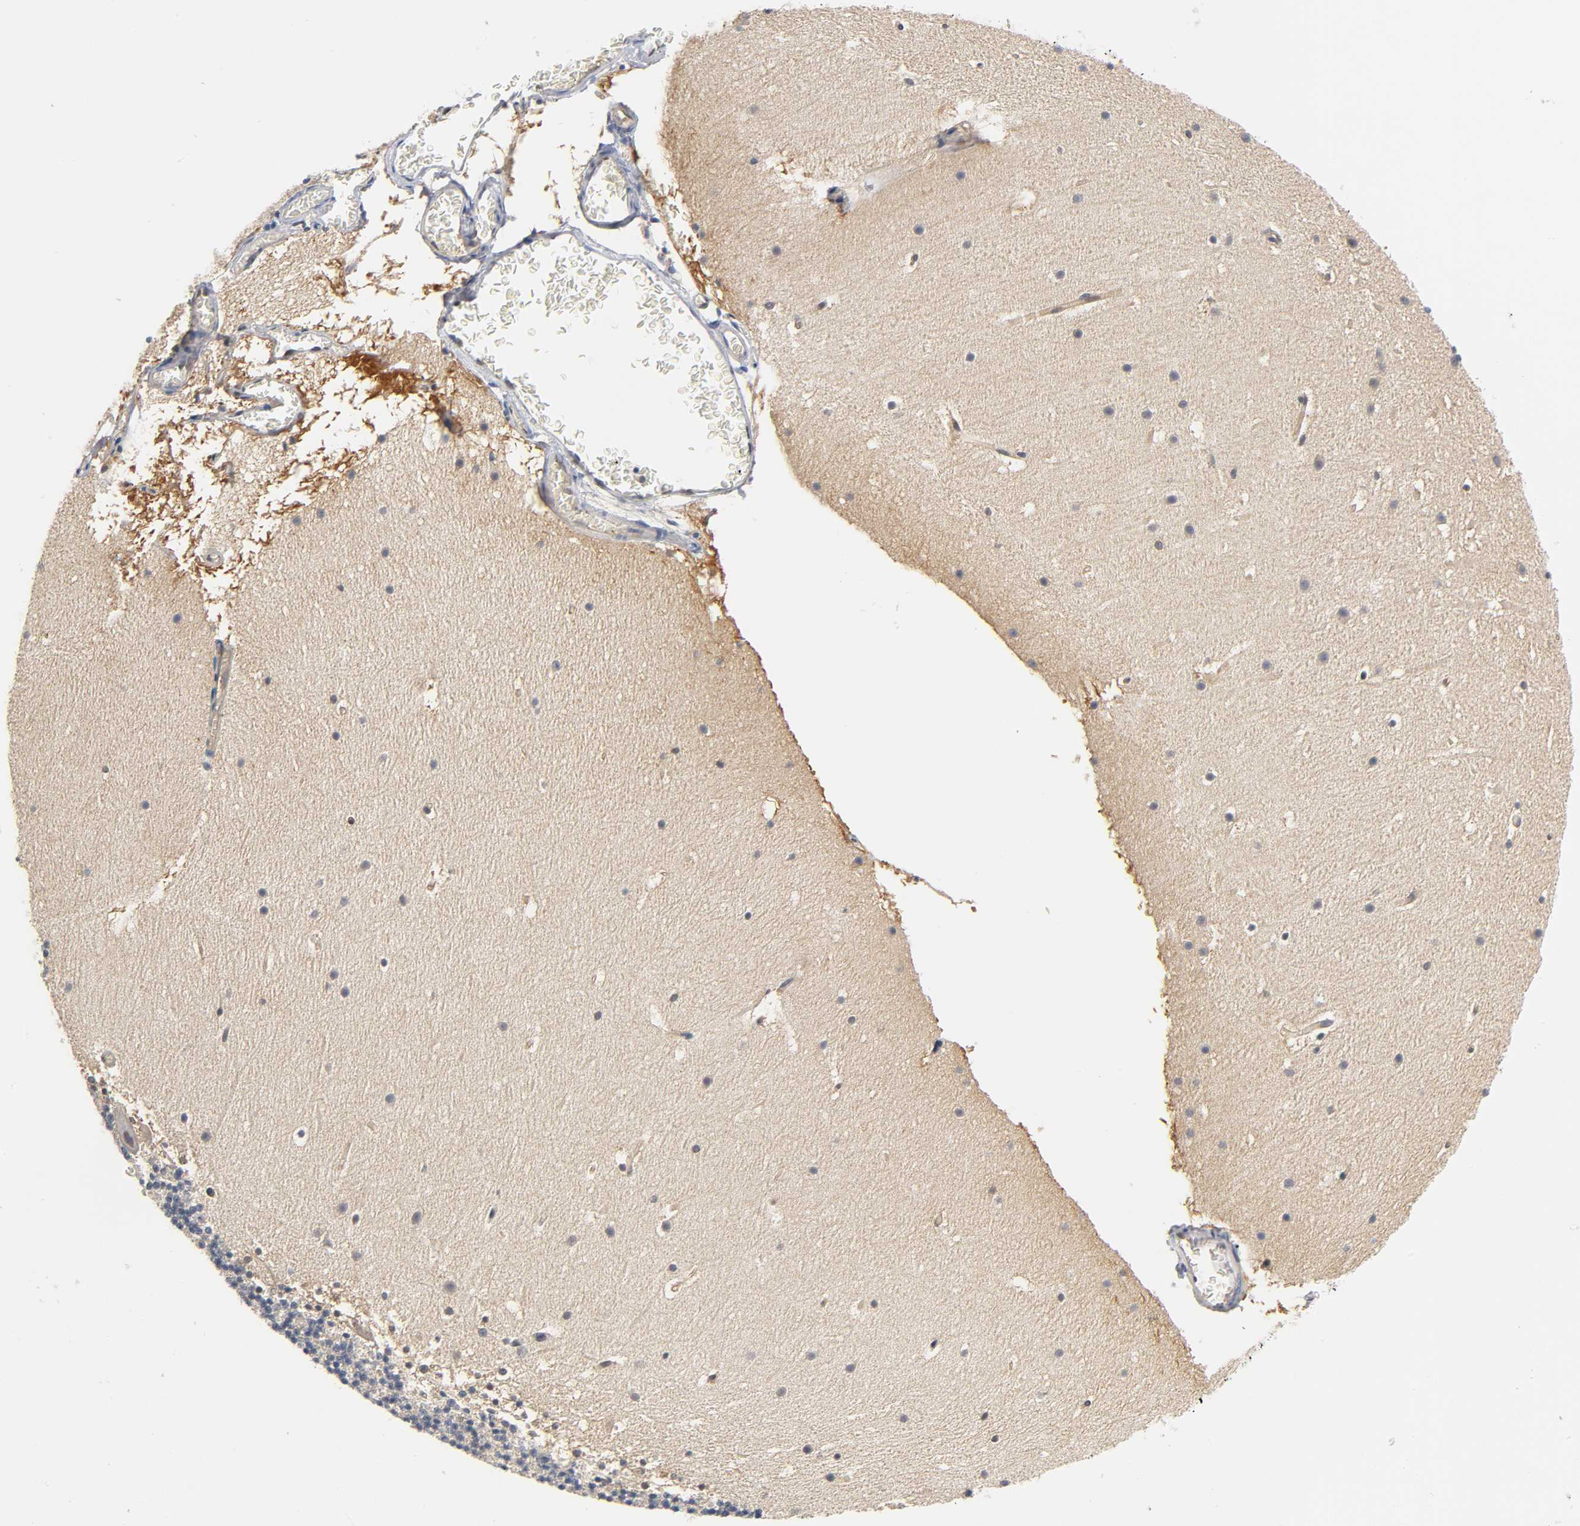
{"staining": {"intensity": "negative", "quantity": "none", "location": "none"}, "tissue": "cerebellum", "cell_type": "Cells in granular layer", "image_type": "normal", "snomed": [{"axis": "morphology", "description": "Normal tissue, NOS"}, {"axis": "topography", "description": "Cerebellum"}], "caption": "This image is of normal cerebellum stained with immunohistochemistry to label a protein in brown with the nuclei are counter-stained blue. There is no expression in cells in granular layer.", "gene": "FYN", "patient": {"sex": "male", "age": 45}}